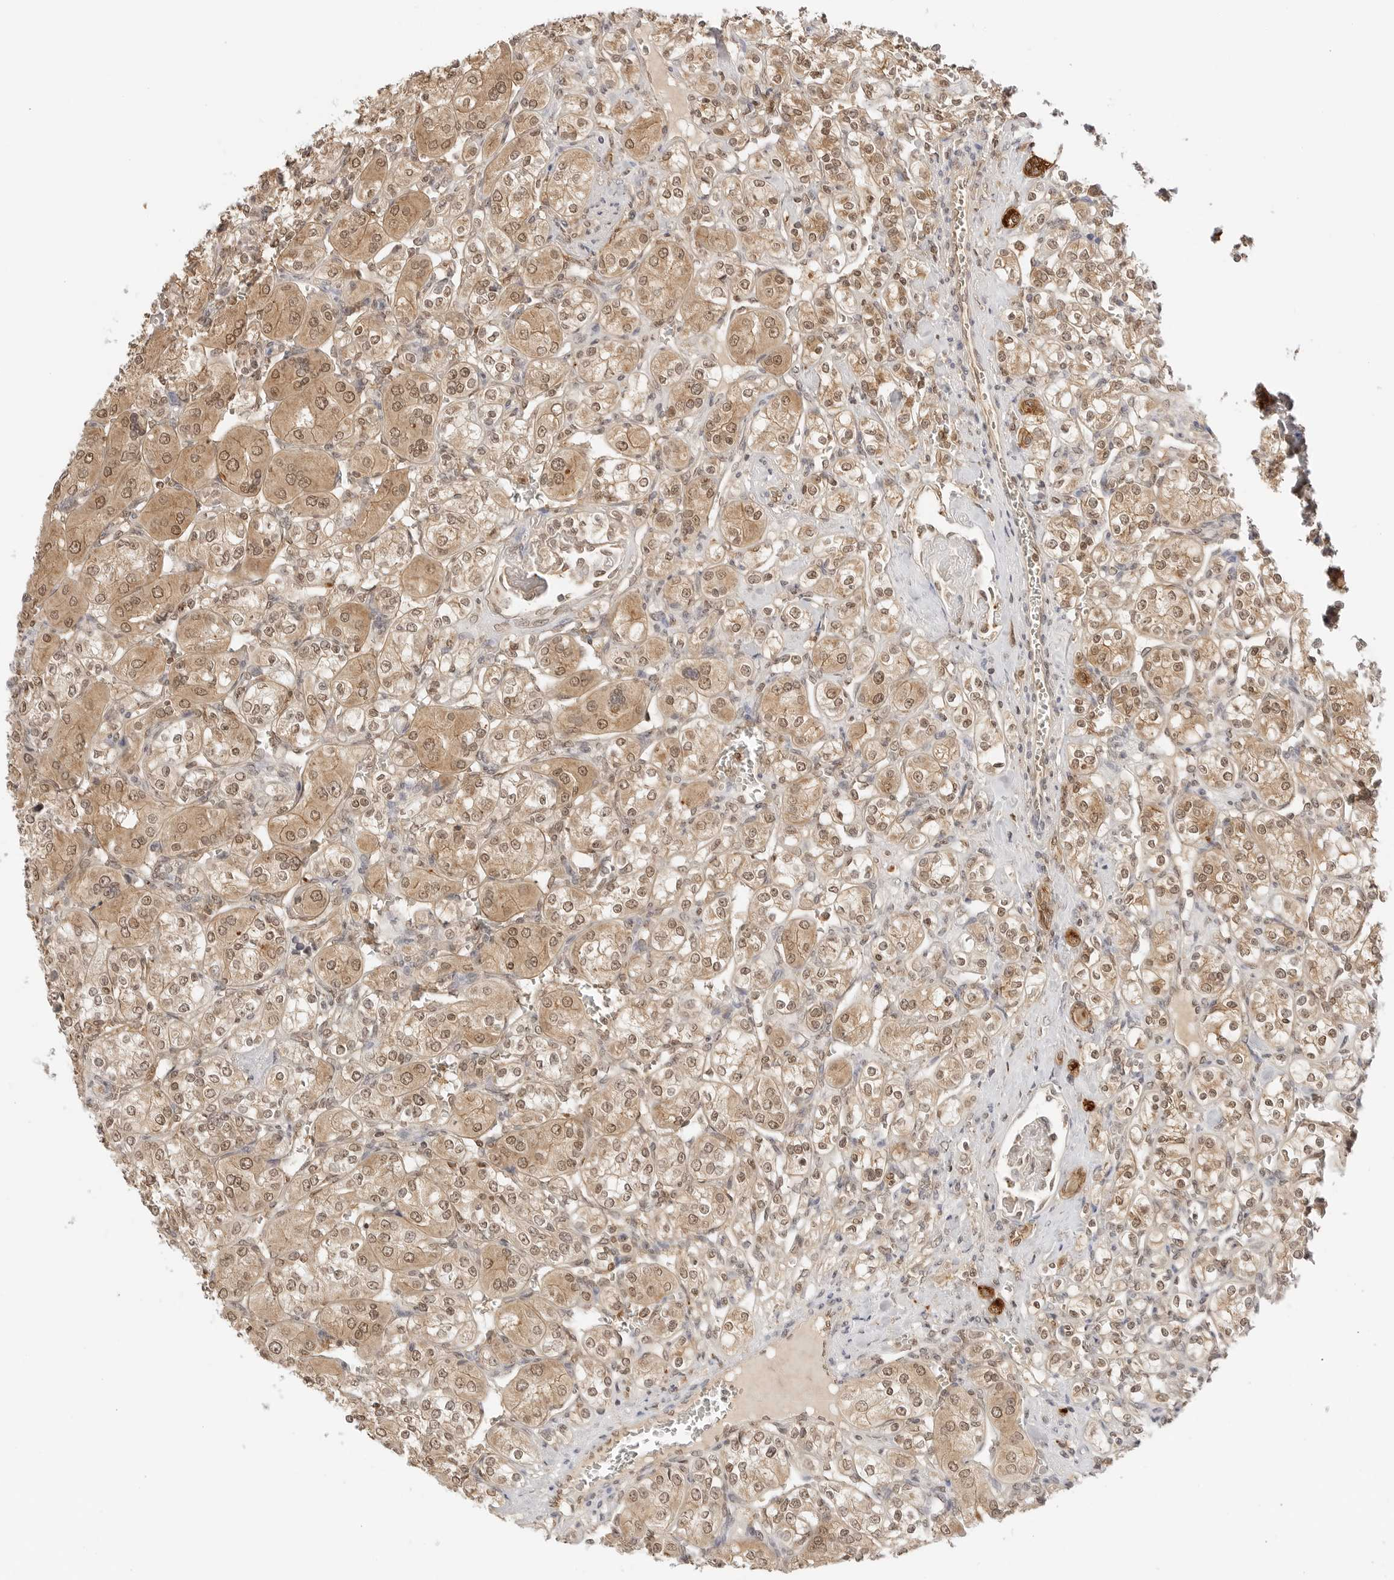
{"staining": {"intensity": "moderate", "quantity": ">75%", "location": "cytoplasmic/membranous,nuclear"}, "tissue": "renal cancer", "cell_type": "Tumor cells", "image_type": "cancer", "snomed": [{"axis": "morphology", "description": "Adenocarcinoma, NOS"}, {"axis": "topography", "description": "Kidney"}], "caption": "IHC micrograph of human renal cancer (adenocarcinoma) stained for a protein (brown), which demonstrates medium levels of moderate cytoplasmic/membranous and nuclear staining in approximately >75% of tumor cells.", "gene": "EPHA1", "patient": {"sex": "male", "age": 77}}